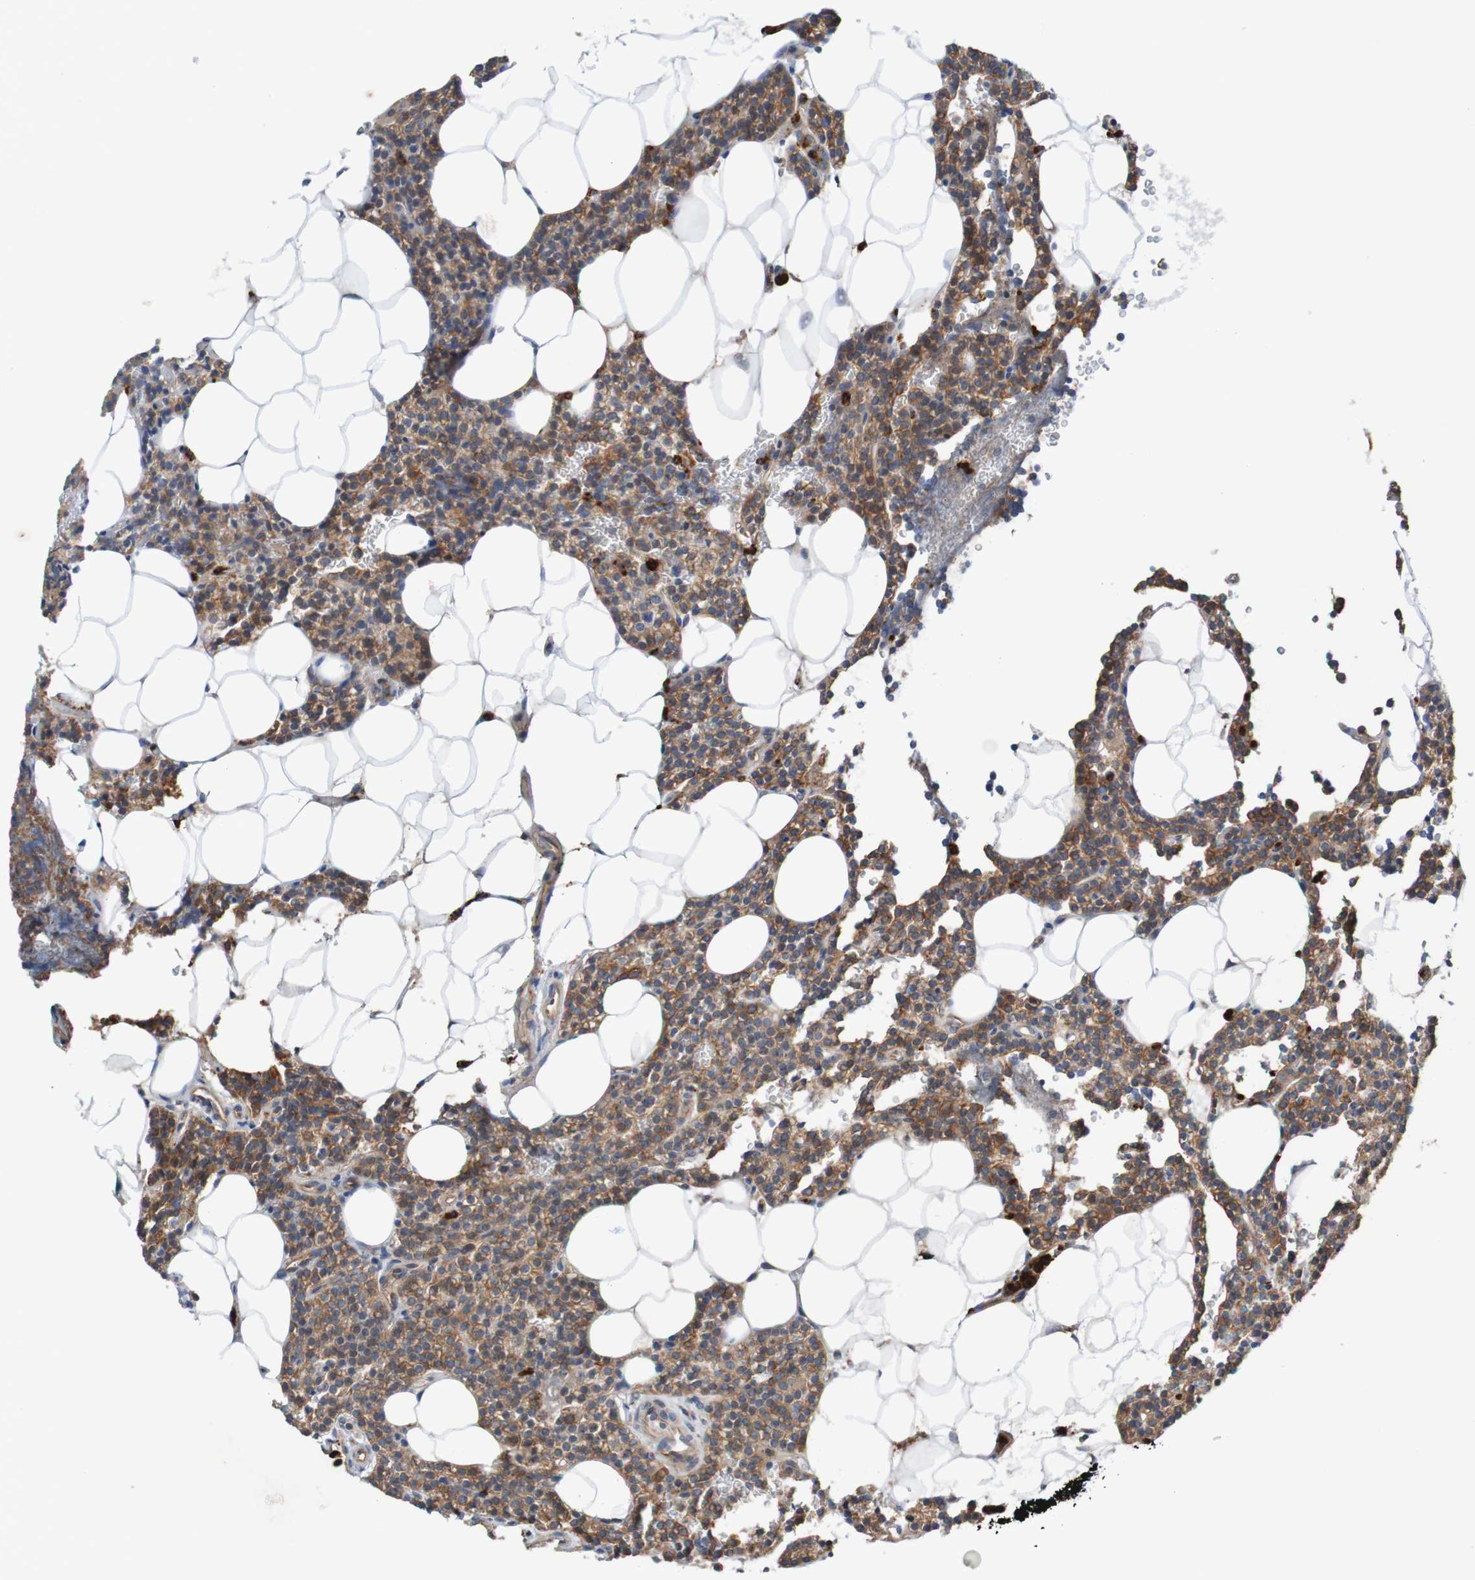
{"staining": {"intensity": "moderate", "quantity": ">75%", "location": "cytoplasmic/membranous"}, "tissue": "parathyroid gland", "cell_type": "Glandular cells", "image_type": "normal", "snomed": [{"axis": "morphology", "description": "Normal tissue, NOS"}, {"axis": "morphology", "description": "Adenoma, NOS"}, {"axis": "topography", "description": "Parathyroid gland"}], "caption": "A micrograph of parathyroid gland stained for a protein shows moderate cytoplasmic/membranous brown staining in glandular cells. The protein of interest is stained brown, and the nuclei are stained in blue (DAB (3,3'-diaminobenzidine) IHC with brightfield microscopy, high magnification).", "gene": "ST8SIA6", "patient": {"sex": "female", "age": 51}}